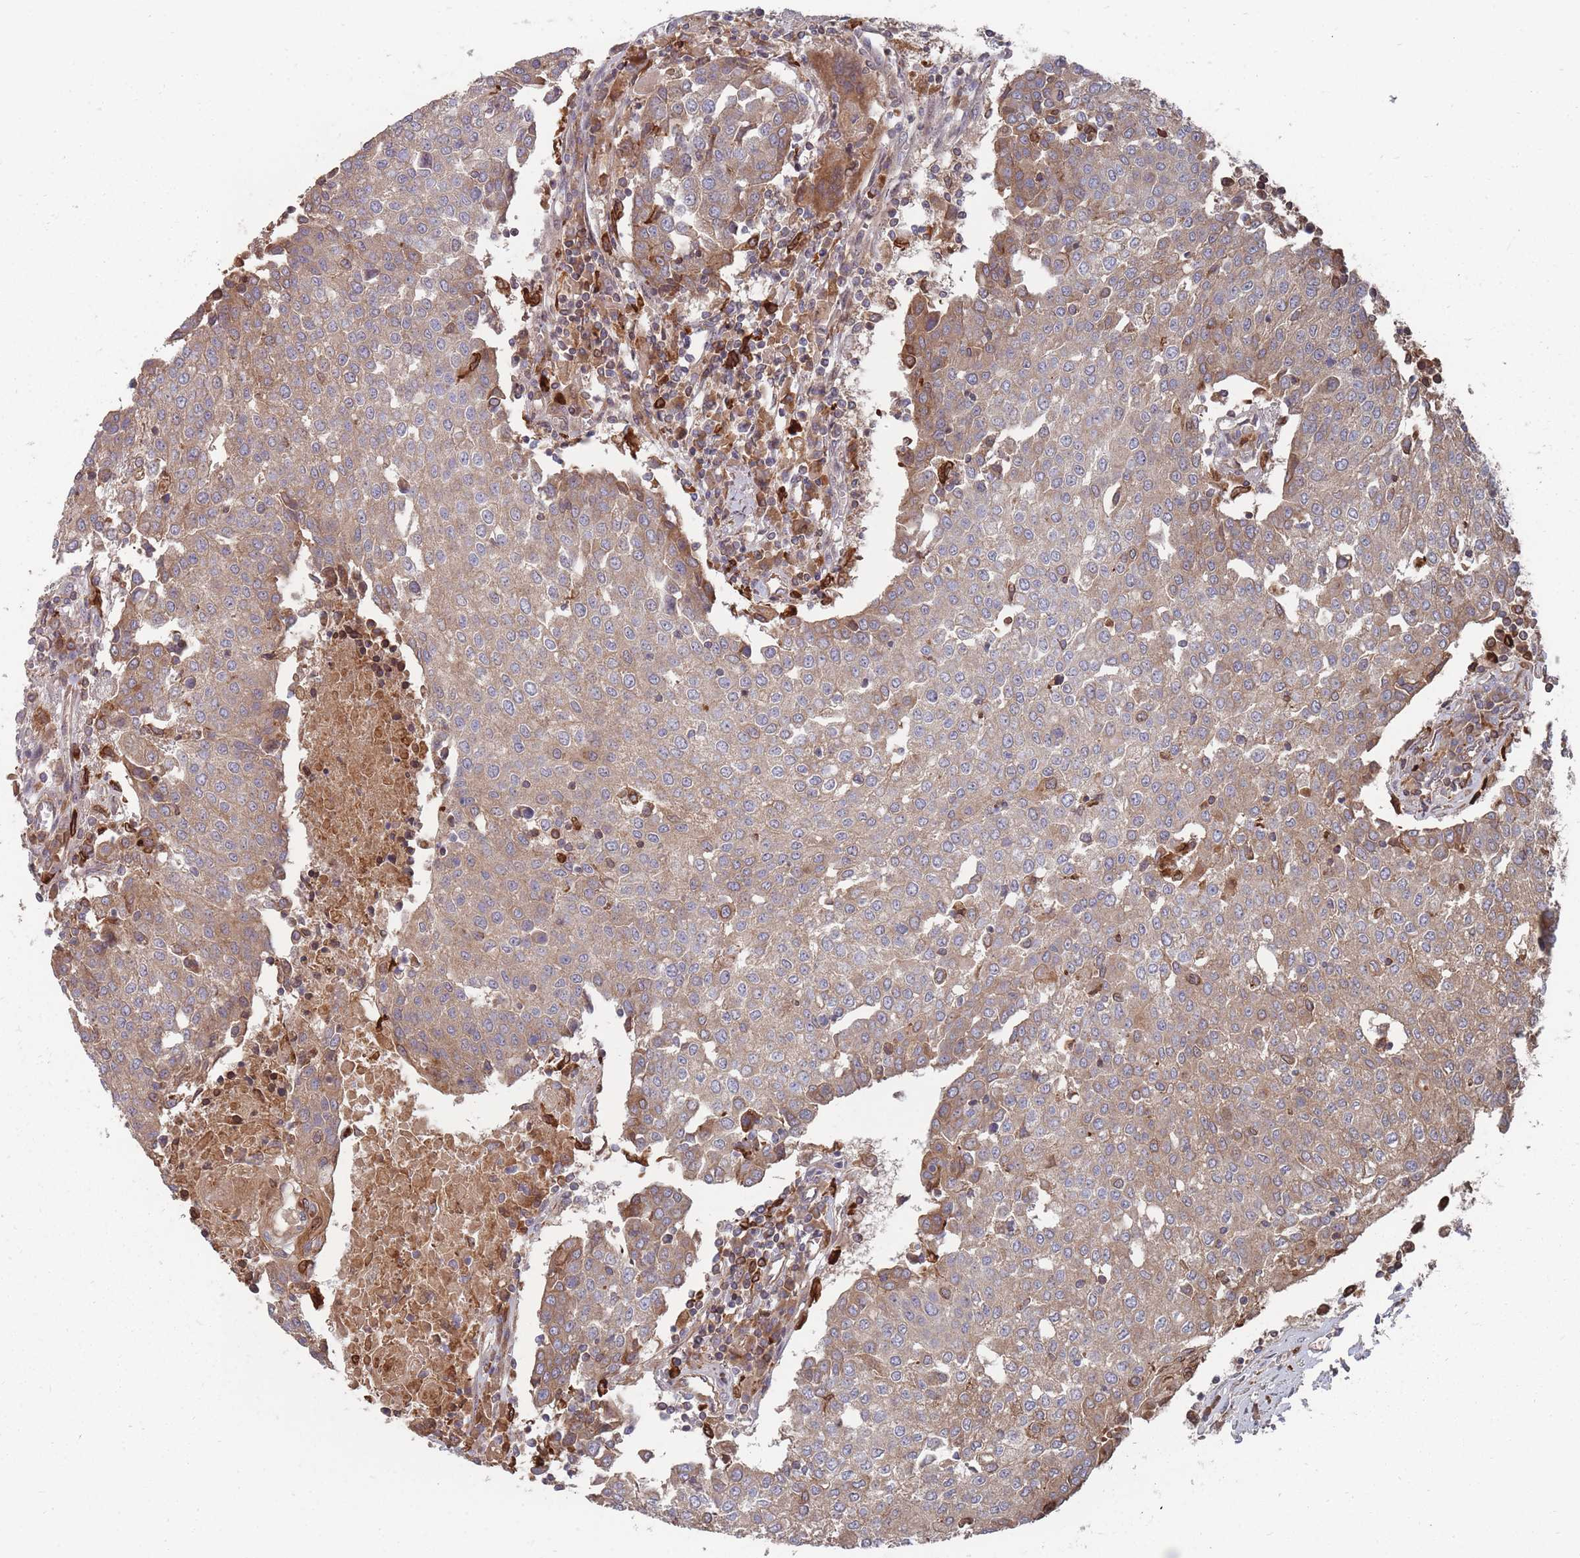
{"staining": {"intensity": "moderate", "quantity": "25%-75%", "location": "cytoplasmic/membranous"}, "tissue": "urothelial cancer", "cell_type": "Tumor cells", "image_type": "cancer", "snomed": [{"axis": "morphology", "description": "Urothelial carcinoma, High grade"}, {"axis": "topography", "description": "Urinary bladder"}], "caption": "Immunohistochemical staining of high-grade urothelial carcinoma reveals medium levels of moderate cytoplasmic/membranous positivity in approximately 25%-75% of tumor cells.", "gene": "THSD7B", "patient": {"sex": "female", "age": 85}}